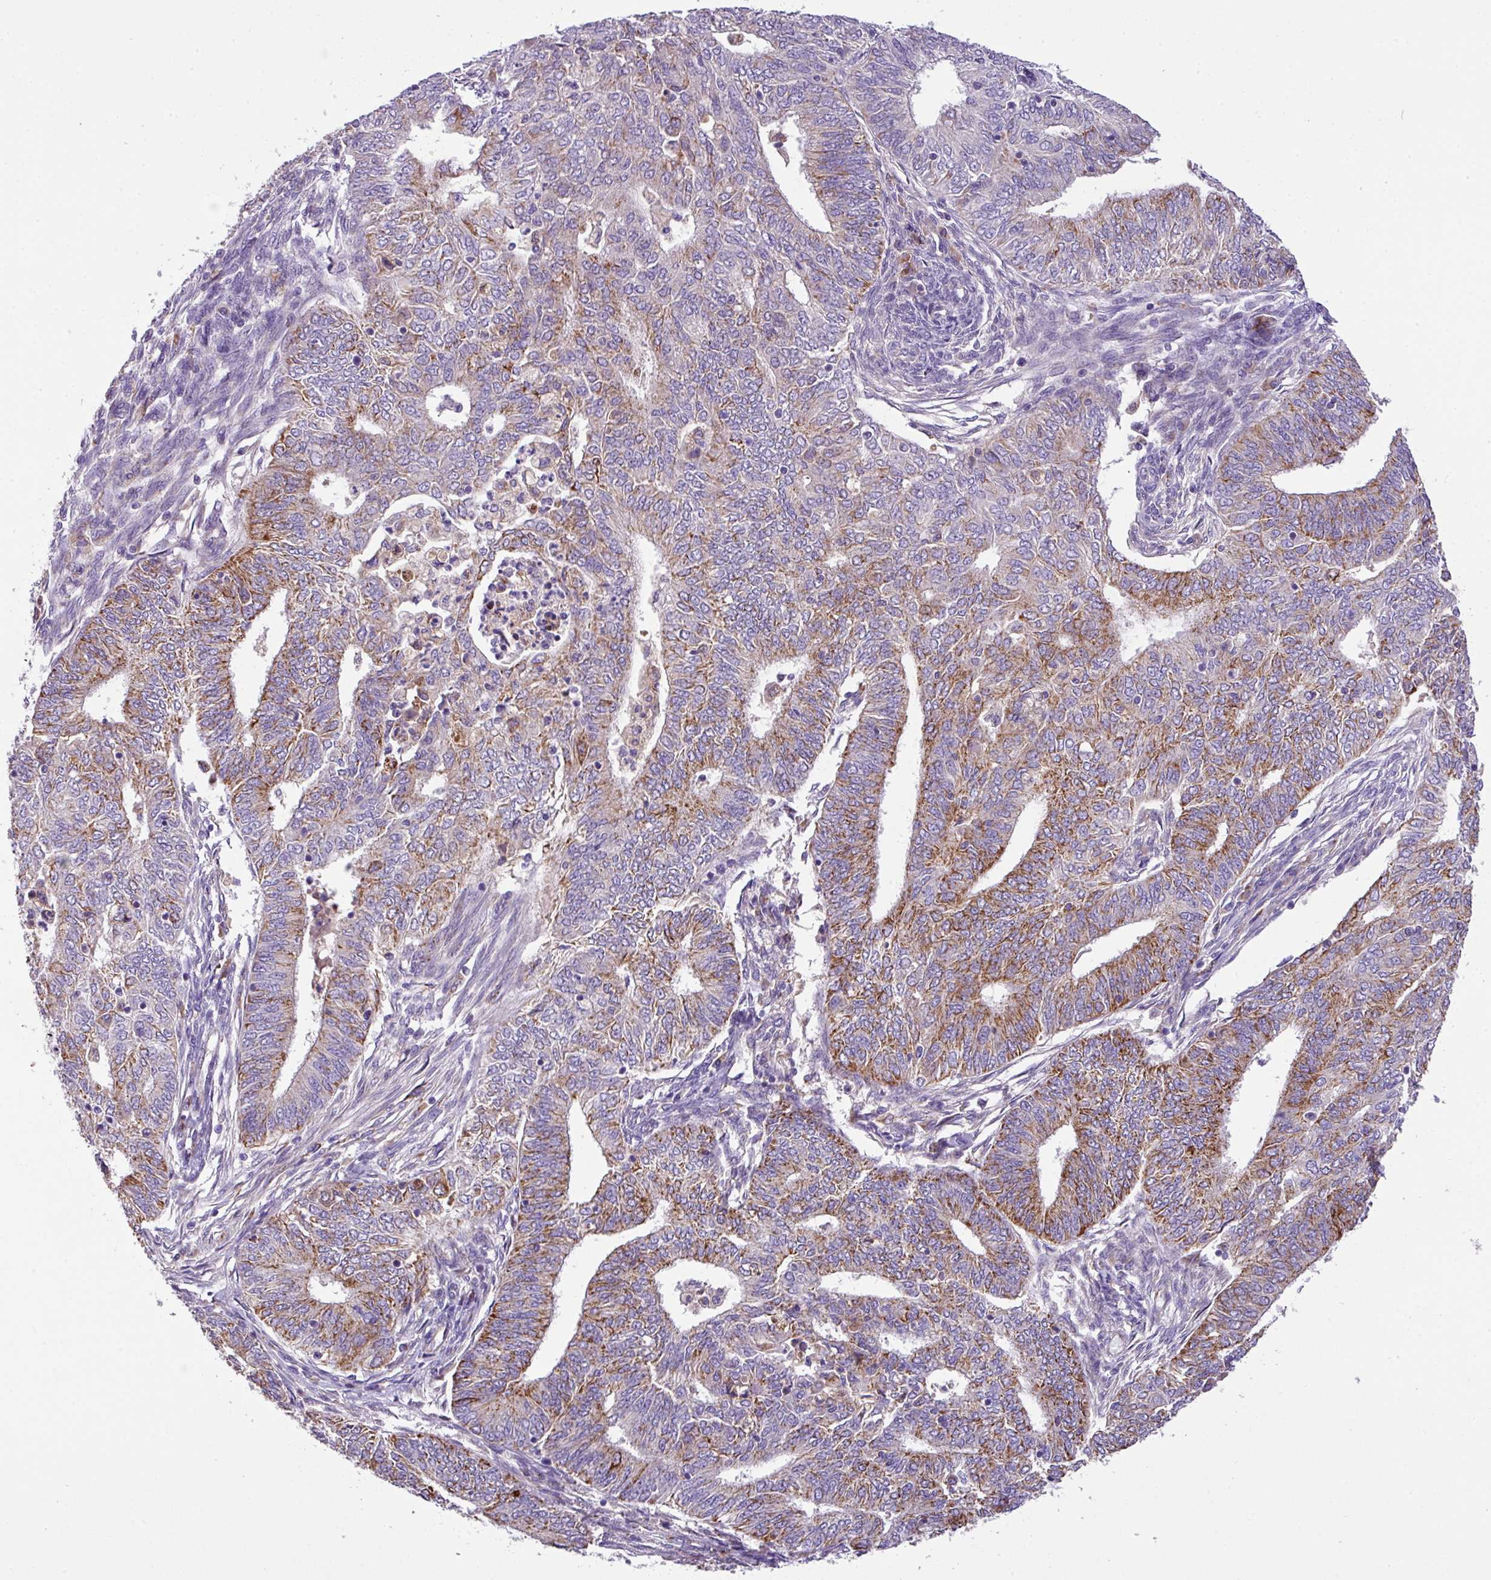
{"staining": {"intensity": "moderate", "quantity": "25%-75%", "location": "cytoplasmic/membranous"}, "tissue": "endometrial cancer", "cell_type": "Tumor cells", "image_type": "cancer", "snomed": [{"axis": "morphology", "description": "Adenocarcinoma, NOS"}, {"axis": "topography", "description": "Endometrium"}], "caption": "High-power microscopy captured an IHC histopathology image of endometrial adenocarcinoma, revealing moderate cytoplasmic/membranous staining in about 25%-75% of tumor cells. (DAB IHC, brown staining for protein, blue staining for nuclei).", "gene": "ANXA2R", "patient": {"sex": "female", "age": 62}}